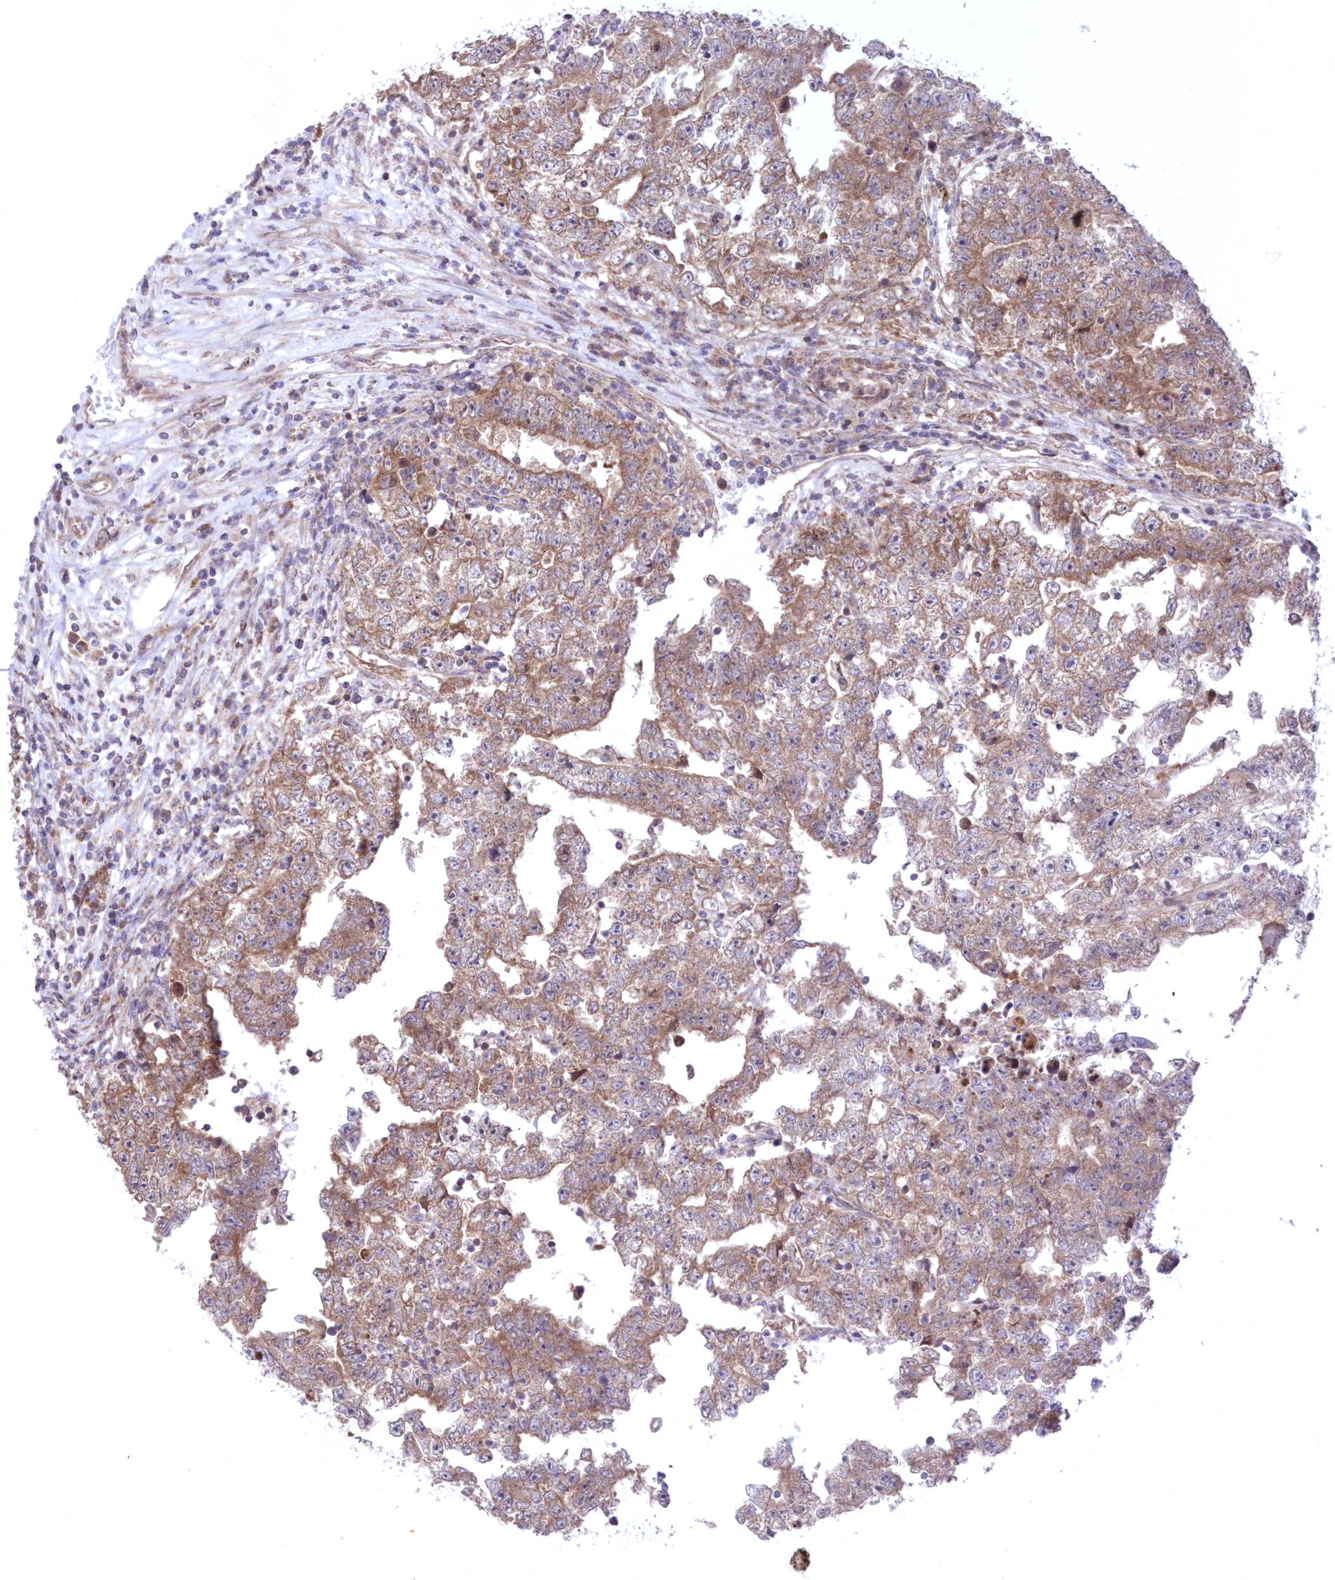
{"staining": {"intensity": "moderate", "quantity": ">75%", "location": "cytoplasmic/membranous"}, "tissue": "testis cancer", "cell_type": "Tumor cells", "image_type": "cancer", "snomed": [{"axis": "morphology", "description": "Carcinoma, Embryonal, NOS"}, {"axis": "topography", "description": "Testis"}], "caption": "Immunohistochemistry (IHC) image of testis embryonal carcinoma stained for a protein (brown), which exhibits medium levels of moderate cytoplasmic/membranous staining in about >75% of tumor cells.", "gene": "MTRF1L", "patient": {"sex": "male", "age": 25}}